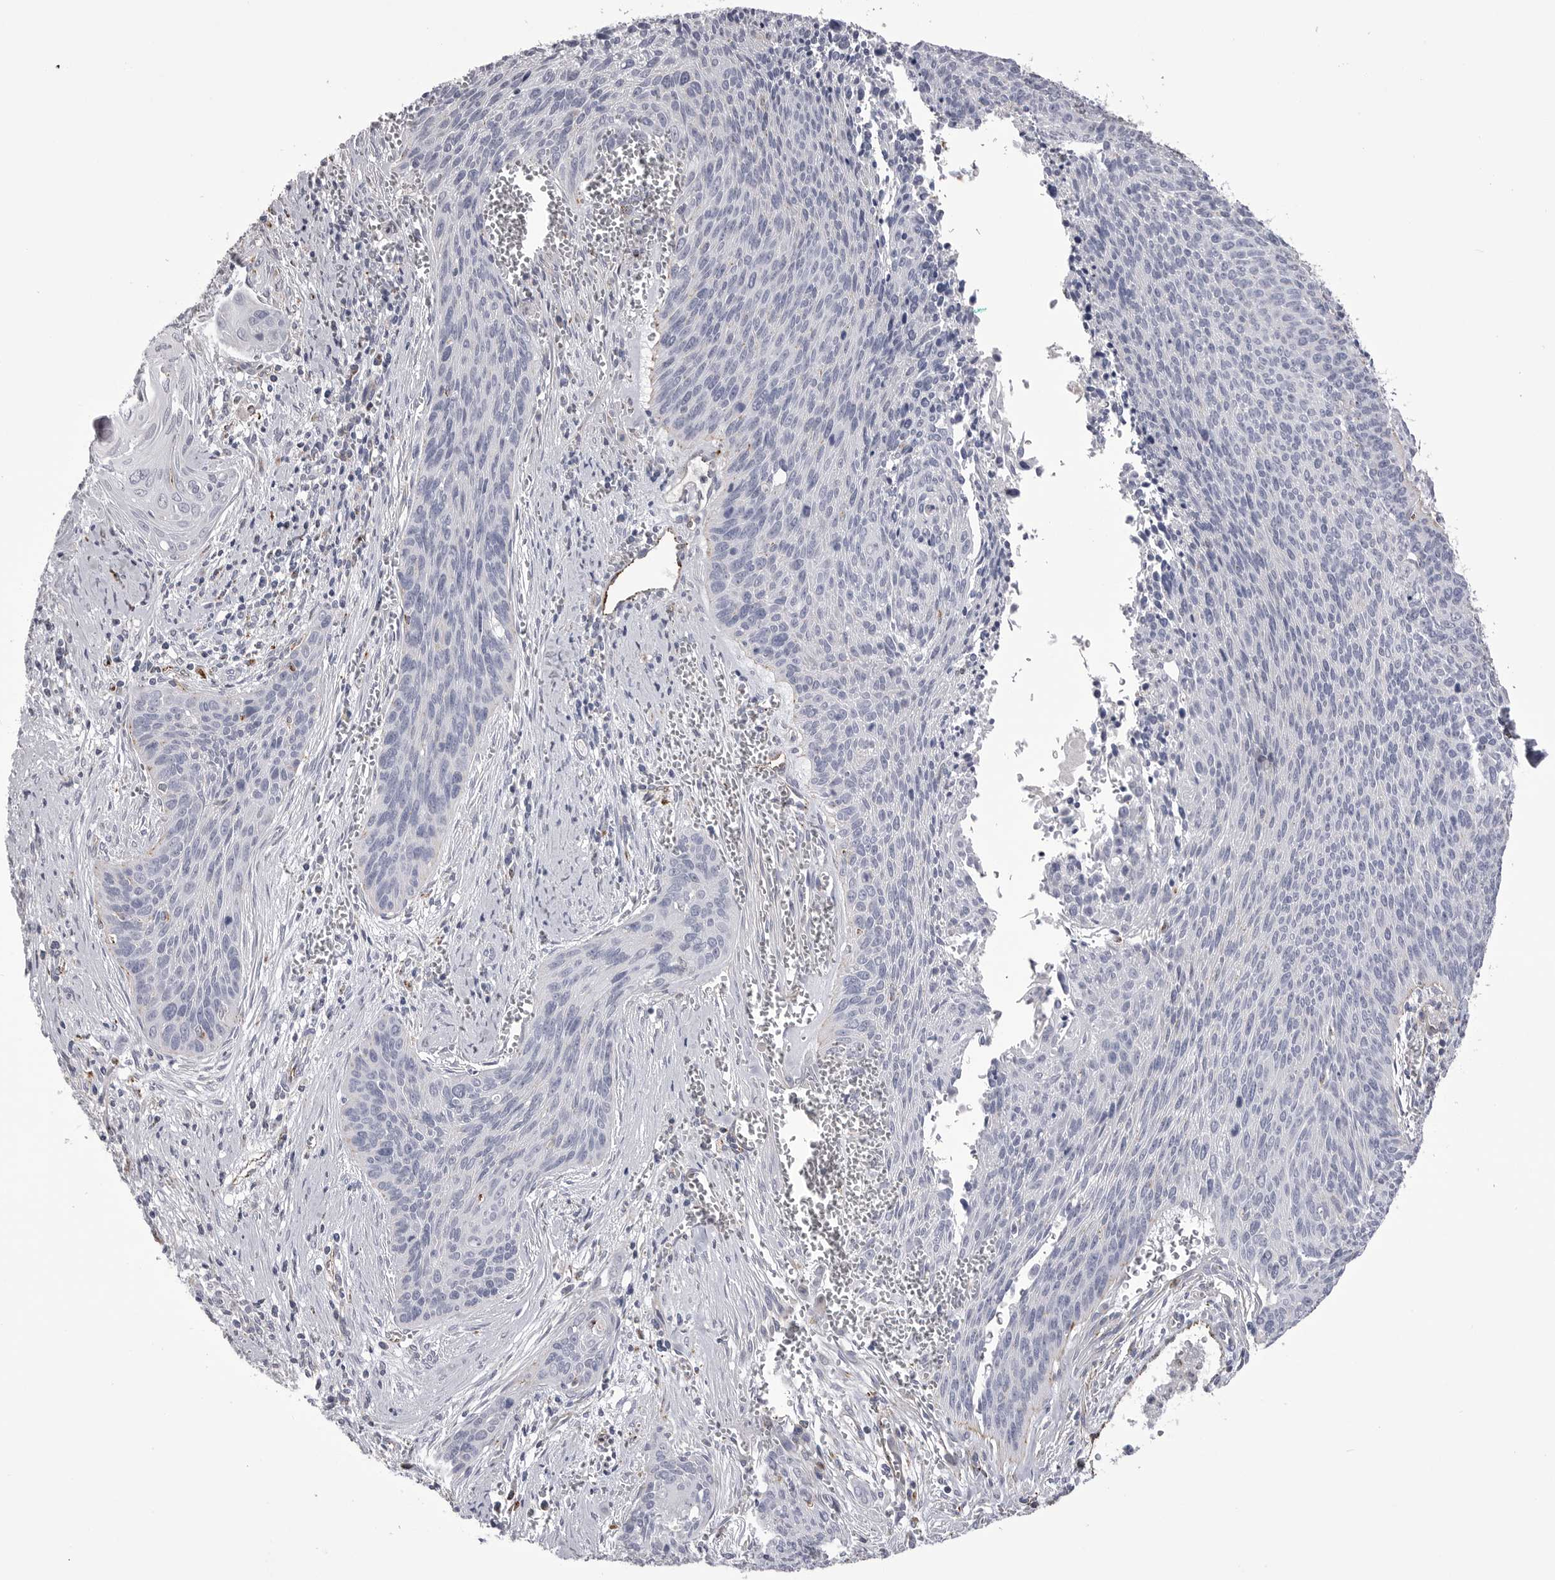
{"staining": {"intensity": "negative", "quantity": "none", "location": "none"}, "tissue": "cervical cancer", "cell_type": "Tumor cells", "image_type": "cancer", "snomed": [{"axis": "morphology", "description": "Squamous cell carcinoma, NOS"}, {"axis": "topography", "description": "Cervix"}], "caption": "Cervical cancer was stained to show a protein in brown. There is no significant staining in tumor cells.", "gene": "PSPN", "patient": {"sex": "female", "age": 55}}